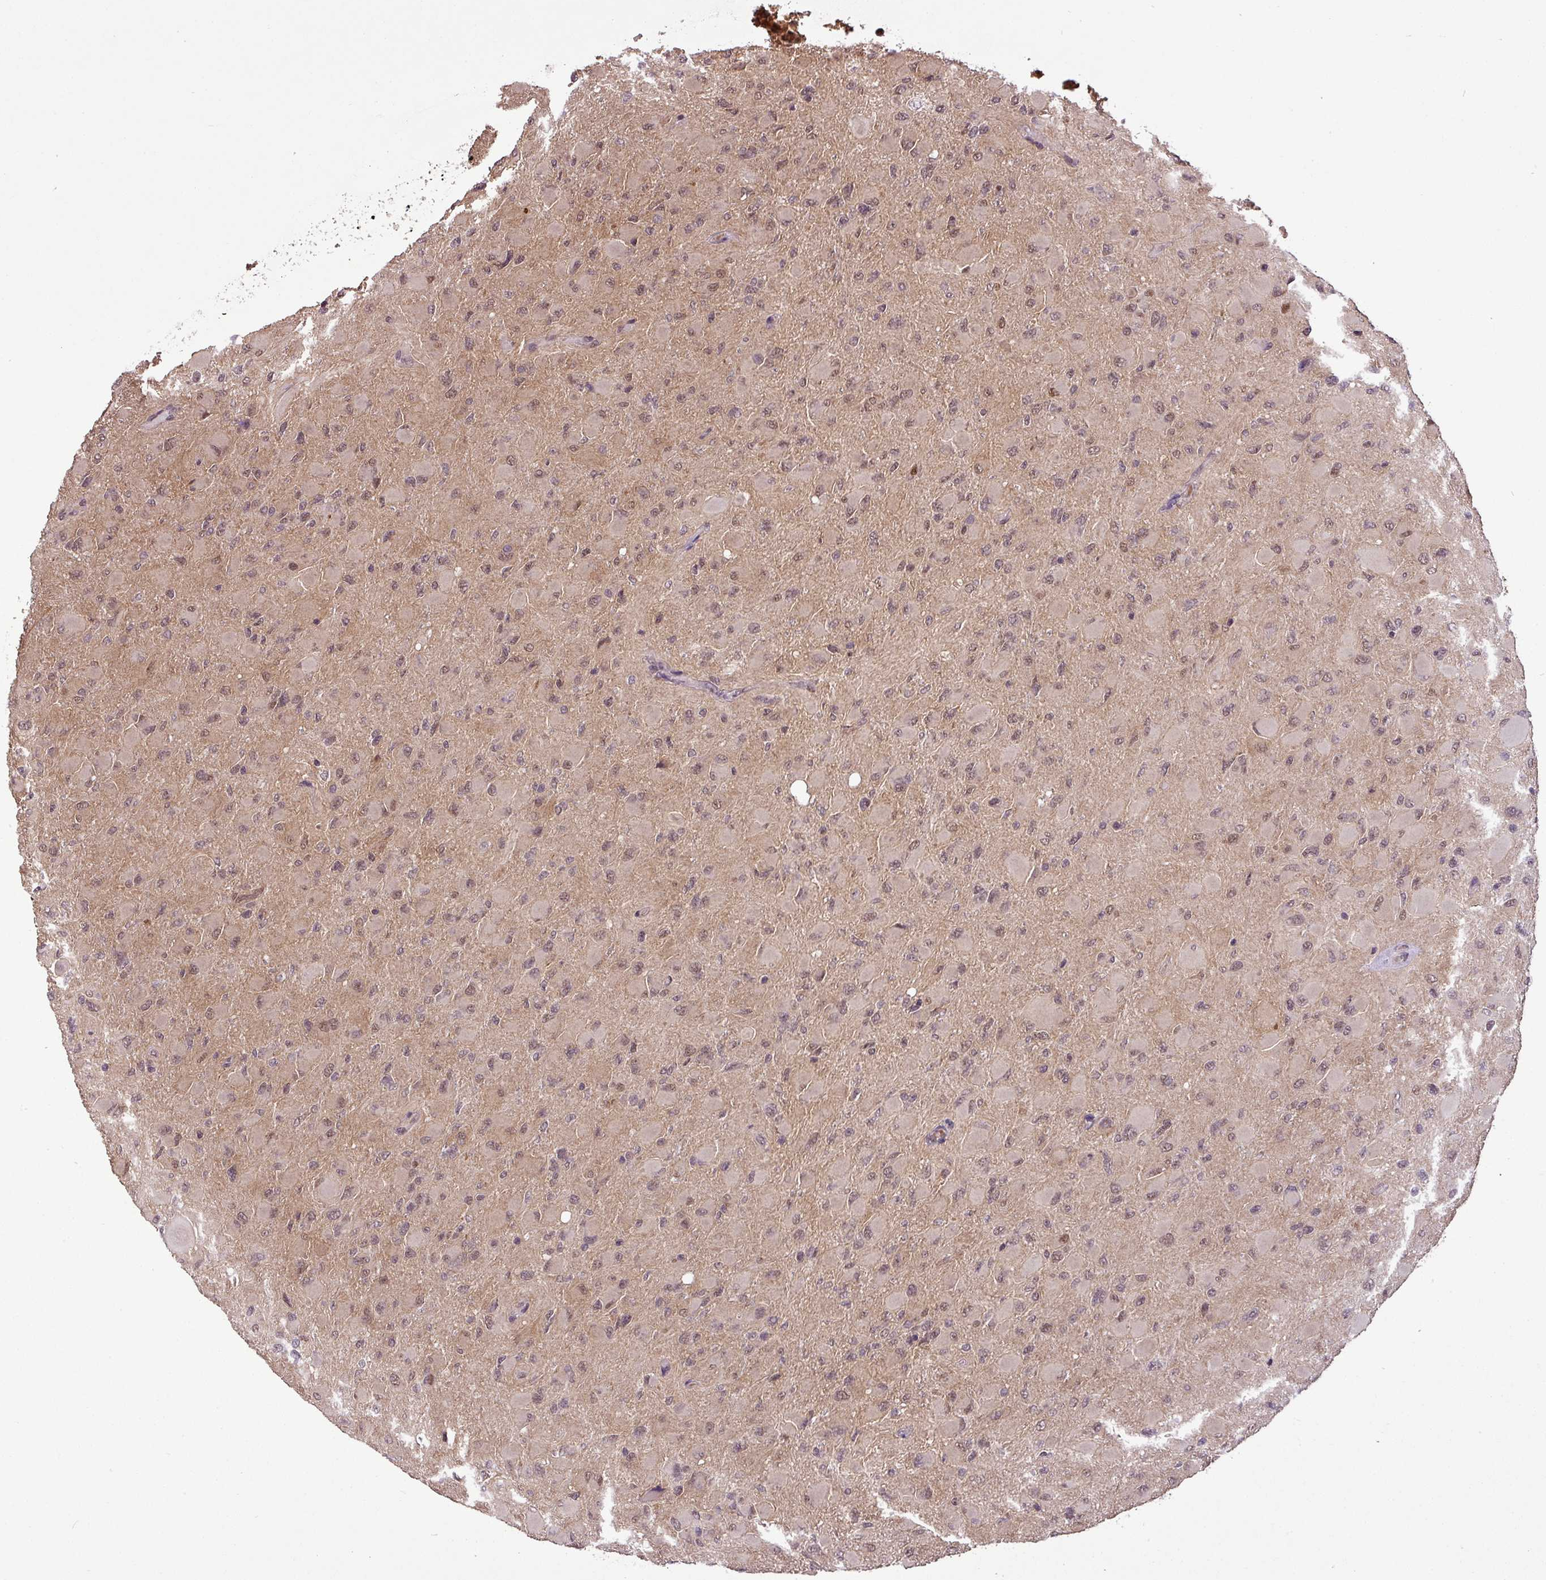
{"staining": {"intensity": "weak", "quantity": "25%-75%", "location": "nuclear"}, "tissue": "glioma", "cell_type": "Tumor cells", "image_type": "cancer", "snomed": [{"axis": "morphology", "description": "Glioma, malignant, High grade"}, {"axis": "topography", "description": "Cerebral cortex"}], "caption": "Malignant glioma (high-grade) was stained to show a protein in brown. There is low levels of weak nuclear expression in approximately 25%-75% of tumor cells. (Brightfield microscopy of DAB IHC at high magnification).", "gene": "MFHAS1", "patient": {"sex": "female", "age": 36}}